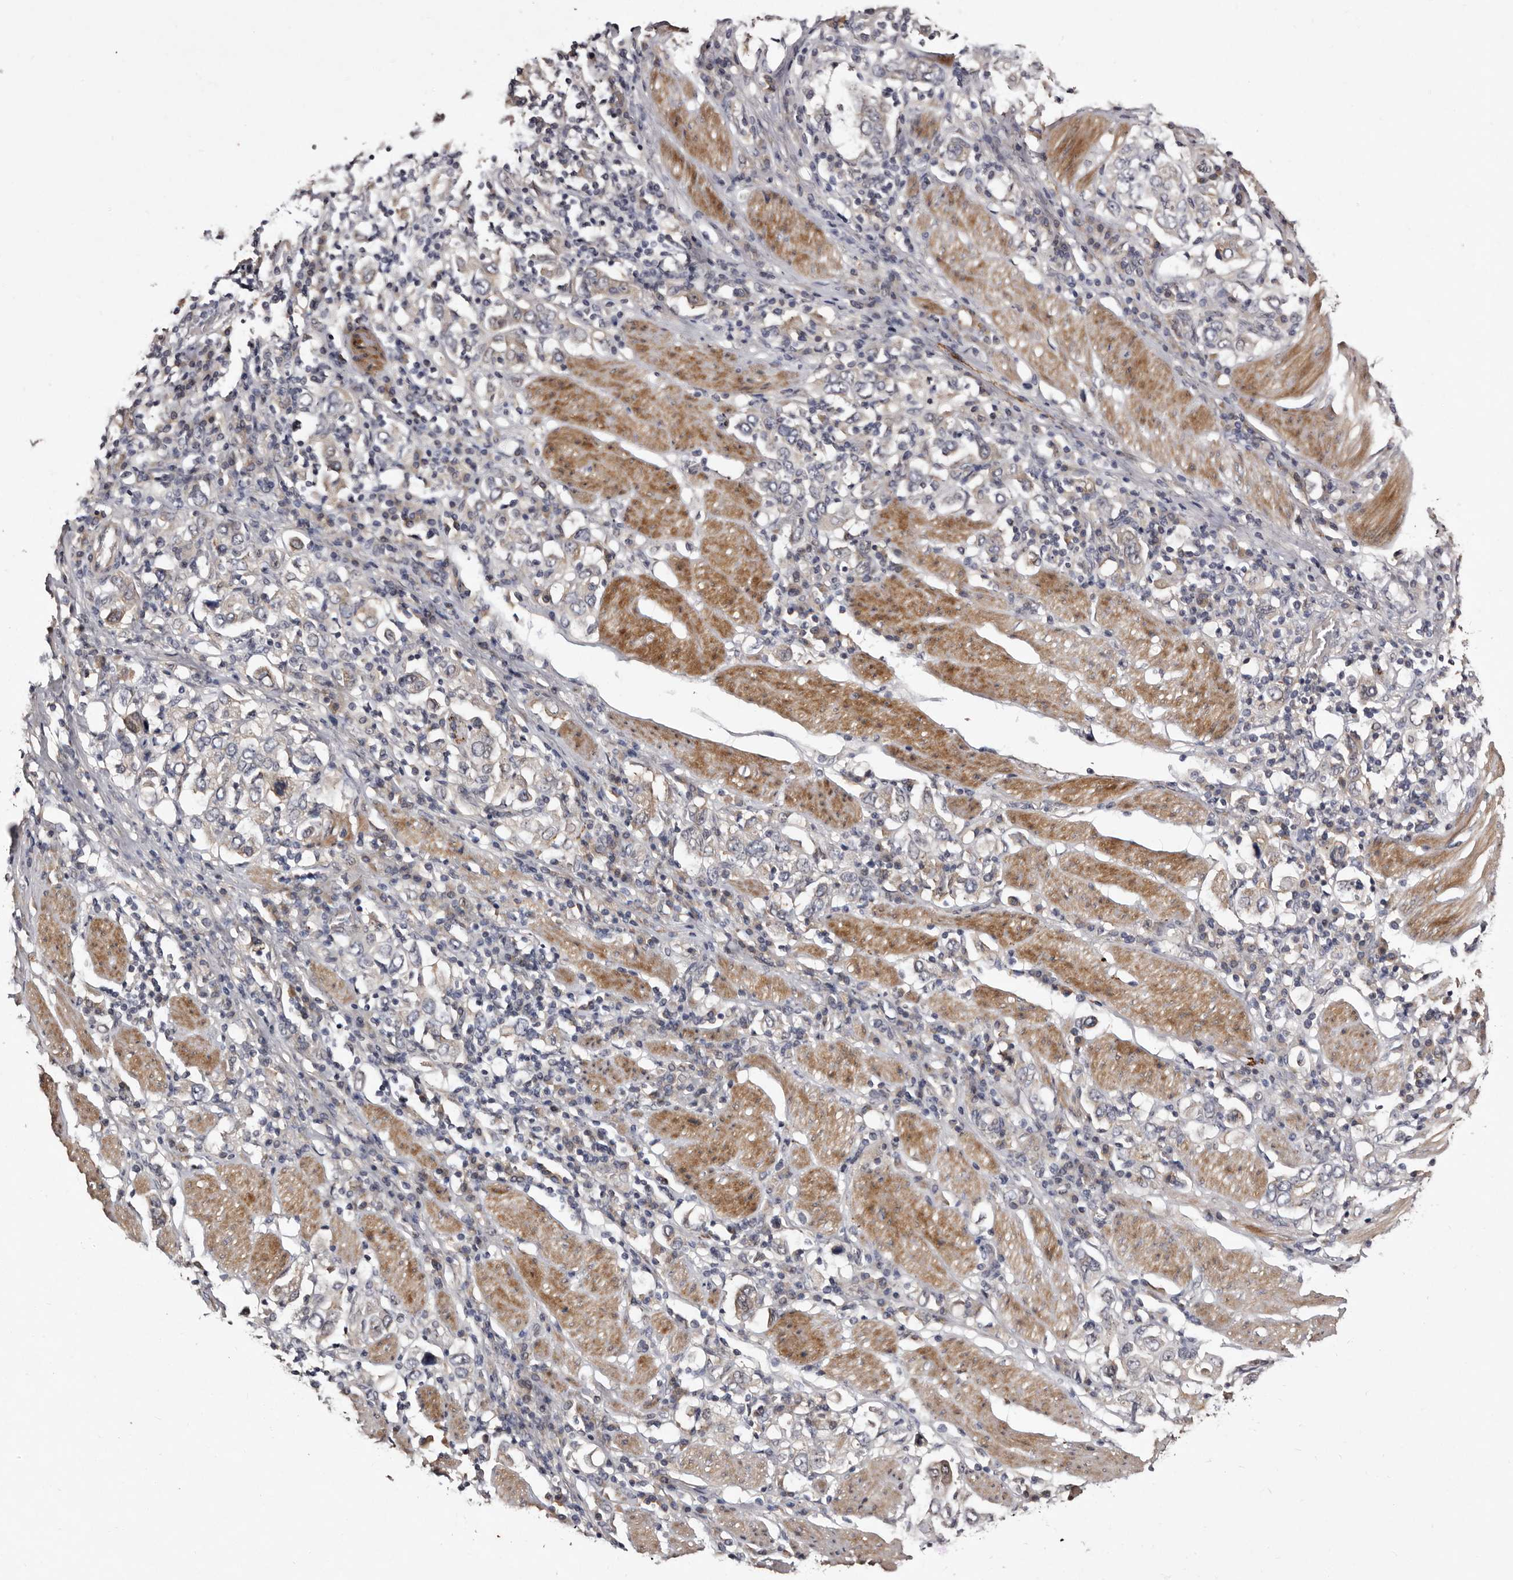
{"staining": {"intensity": "weak", "quantity": "<25%", "location": "cytoplasmic/membranous"}, "tissue": "stomach cancer", "cell_type": "Tumor cells", "image_type": "cancer", "snomed": [{"axis": "morphology", "description": "Adenocarcinoma, NOS"}, {"axis": "topography", "description": "Stomach, upper"}], "caption": "The histopathology image exhibits no staining of tumor cells in stomach adenocarcinoma.", "gene": "LANCL2", "patient": {"sex": "male", "age": 62}}